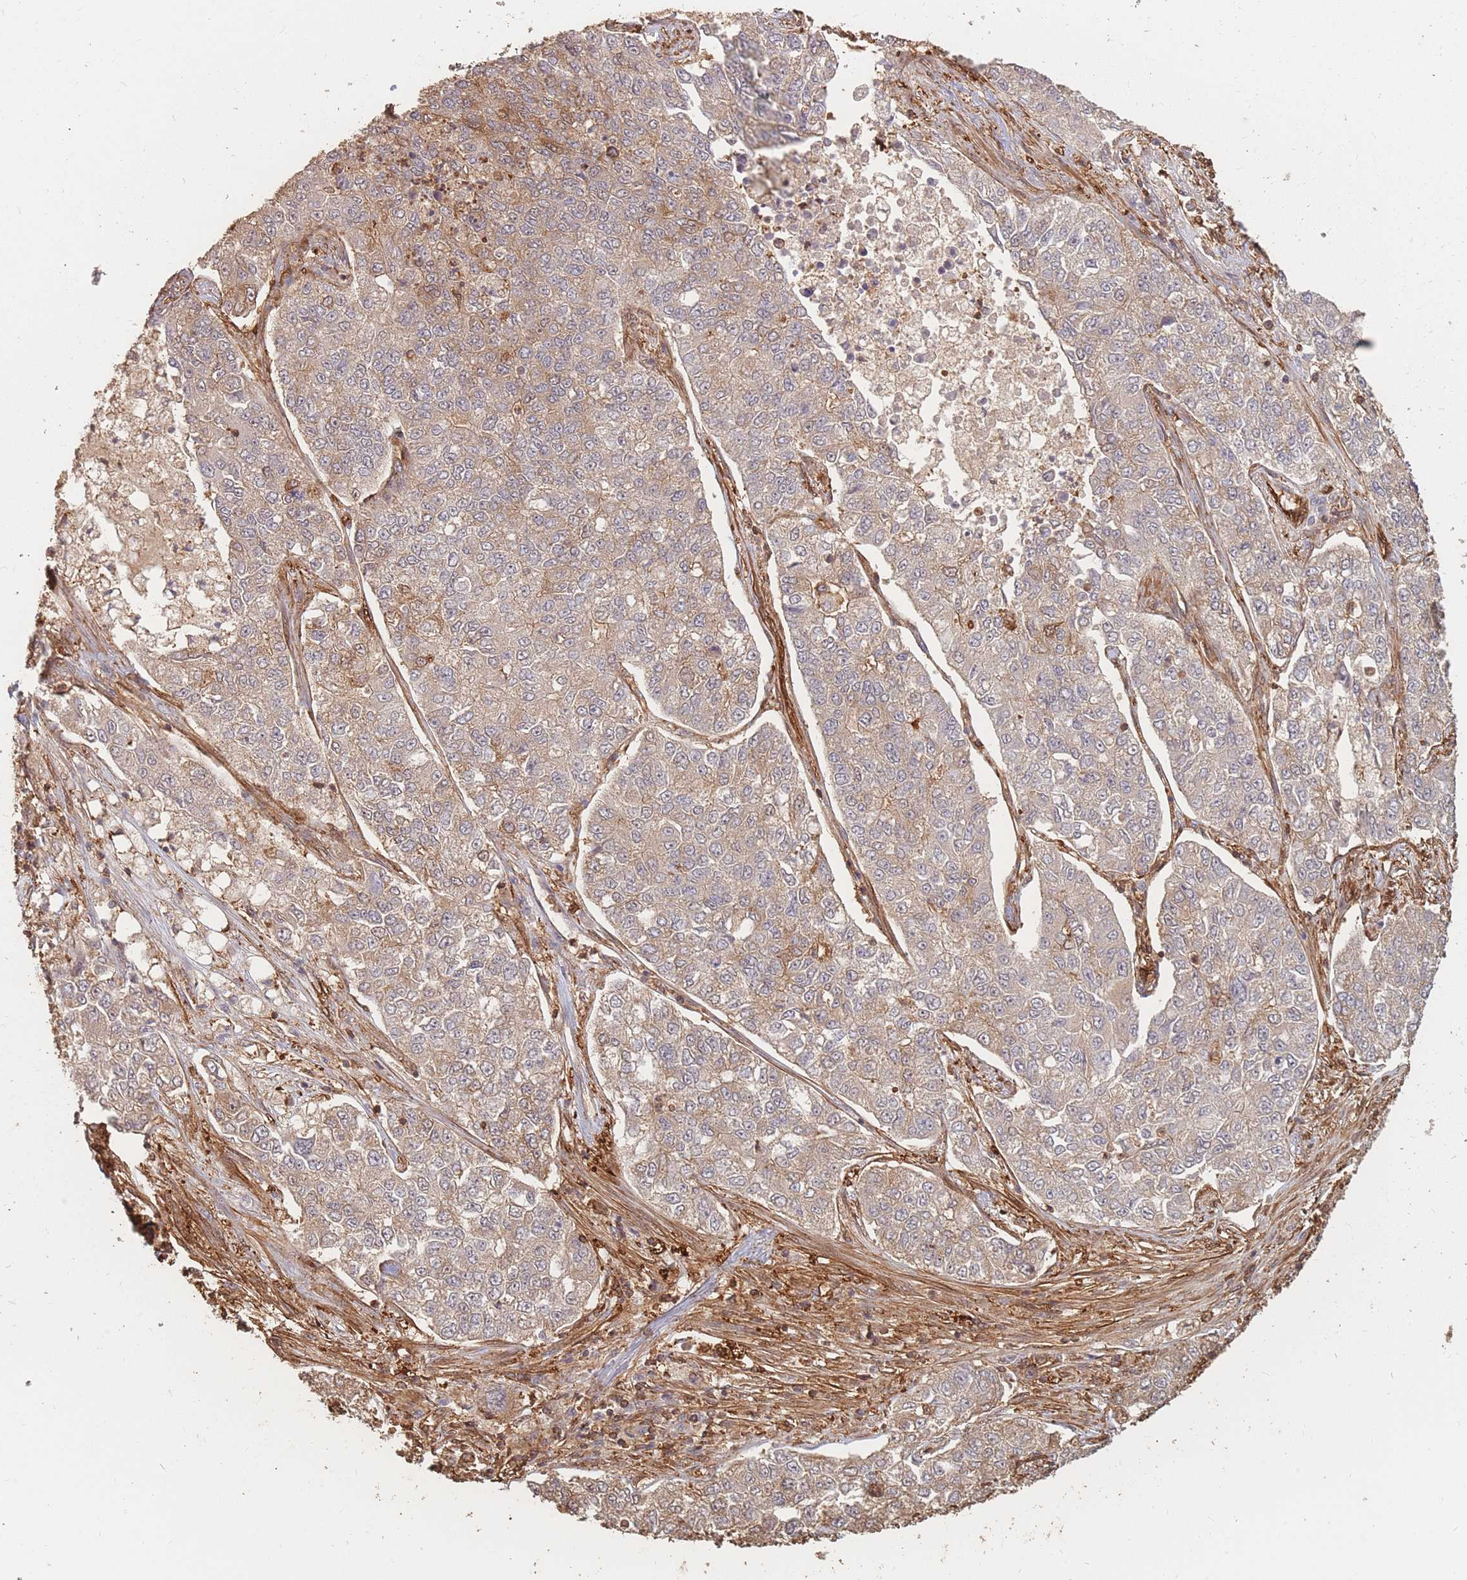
{"staining": {"intensity": "moderate", "quantity": ">75%", "location": "cytoplasmic/membranous"}, "tissue": "lung cancer", "cell_type": "Tumor cells", "image_type": "cancer", "snomed": [{"axis": "morphology", "description": "Adenocarcinoma, NOS"}, {"axis": "topography", "description": "Lung"}], "caption": "This micrograph displays immunohistochemistry (IHC) staining of human adenocarcinoma (lung), with medium moderate cytoplasmic/membranous positivity in about >75% of tumor cells.", "gene": "PLS3", "patient": {"sex": "male", "age": 49}}